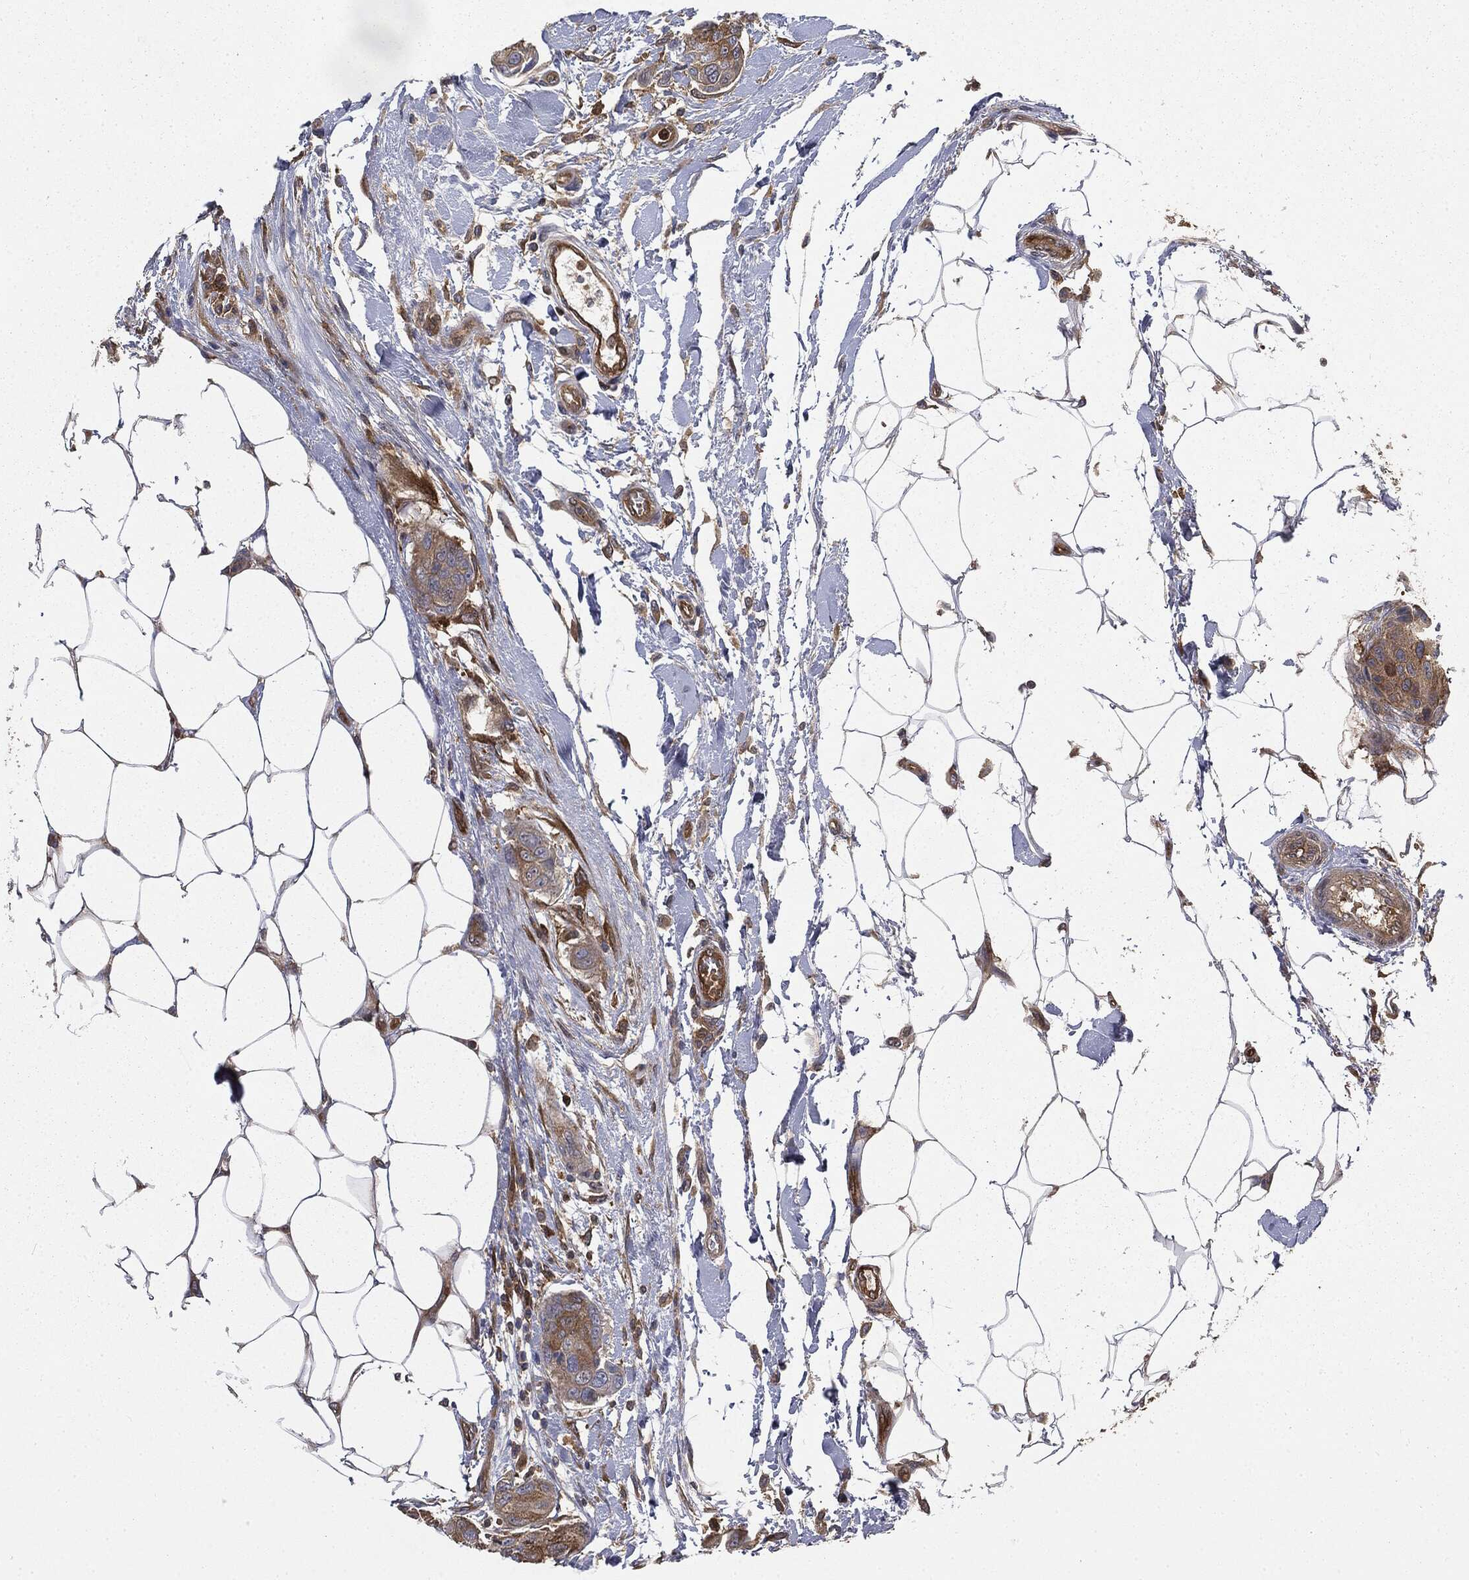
{"staining": {"intensity": "strong", "quantity": "<25%", "location": "cytoplasmic/membranous"}, "tissue": "breast cancer", "cell_type": "Tumor cells", "image_type": "cancer", "snomed": [{"axis": "morphology", "description": "Duct carcinoma"}, {"axis": "topography", "description": "Breast"}, {"axis": "topography", "description": "Lymph node"}], "caption": "Protein analysis of breast invasive ductal carcinoma tissue demonstrates strong cytoplasmic/membranous expression in approximately <25% of tumor cells.", "gene": "GNB5", "patient": {"sex": "female", "age": 80}}